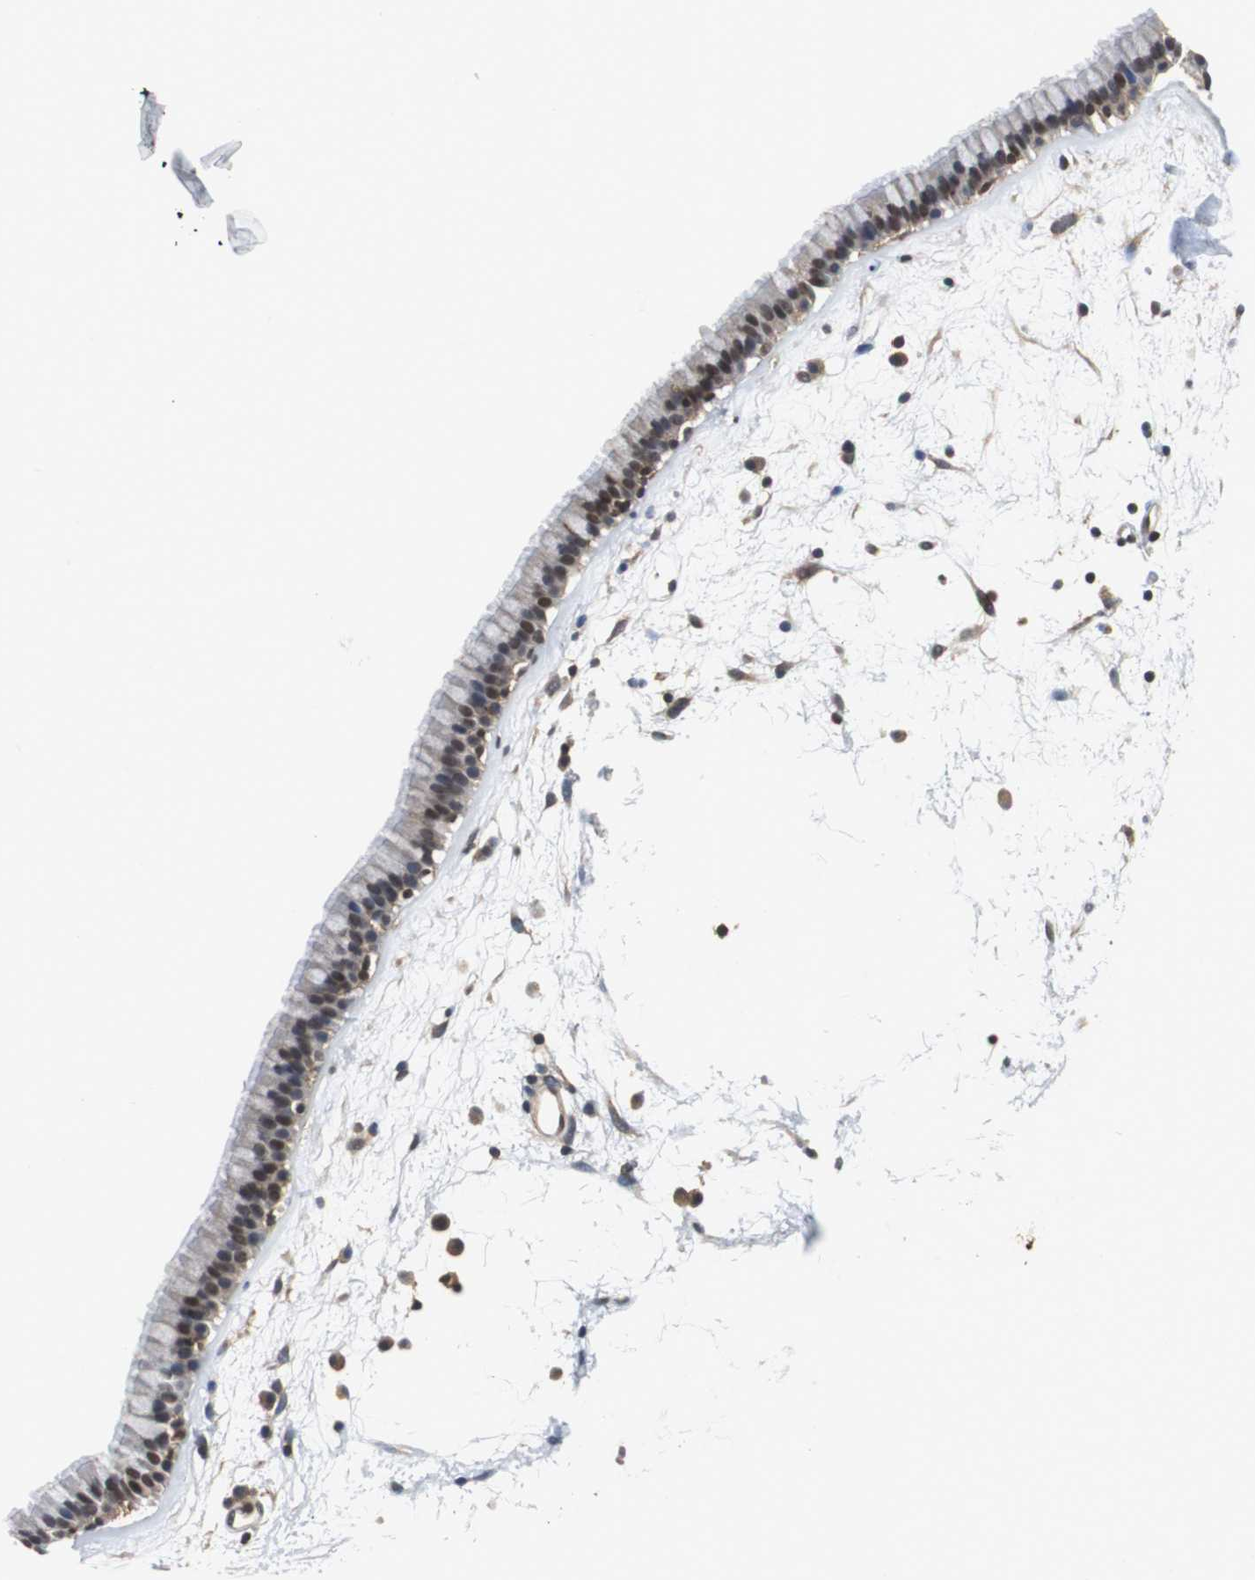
{"staining": {"intensity": "moderate", "quantity": "25%-75%", "location": "cytoplasmic/membranous,nuclear"}, "tissue": "nasopharynx", "cell_type": "Respiratory epithelial cells", "image_type": "normal", "snomed": [{"axis": "morphology", "description": "Normal tissue, NOS"}, {"axis": "morphology", "description": "Inflammation, NOS"}, {"axis": "topography", "description": "Nasopharynx"}], "caption": "Immunohistochemistry (IHC) of benign nasopharynx demonstrates medium levels of moderate cytoplasmic/membranous,nuclear expression in about 25%-75% of respiratory epithelial cells. Nuclei are stained in blue.", "gene": "ARPC3", "patient": {"sex": "male", "age": 48}}